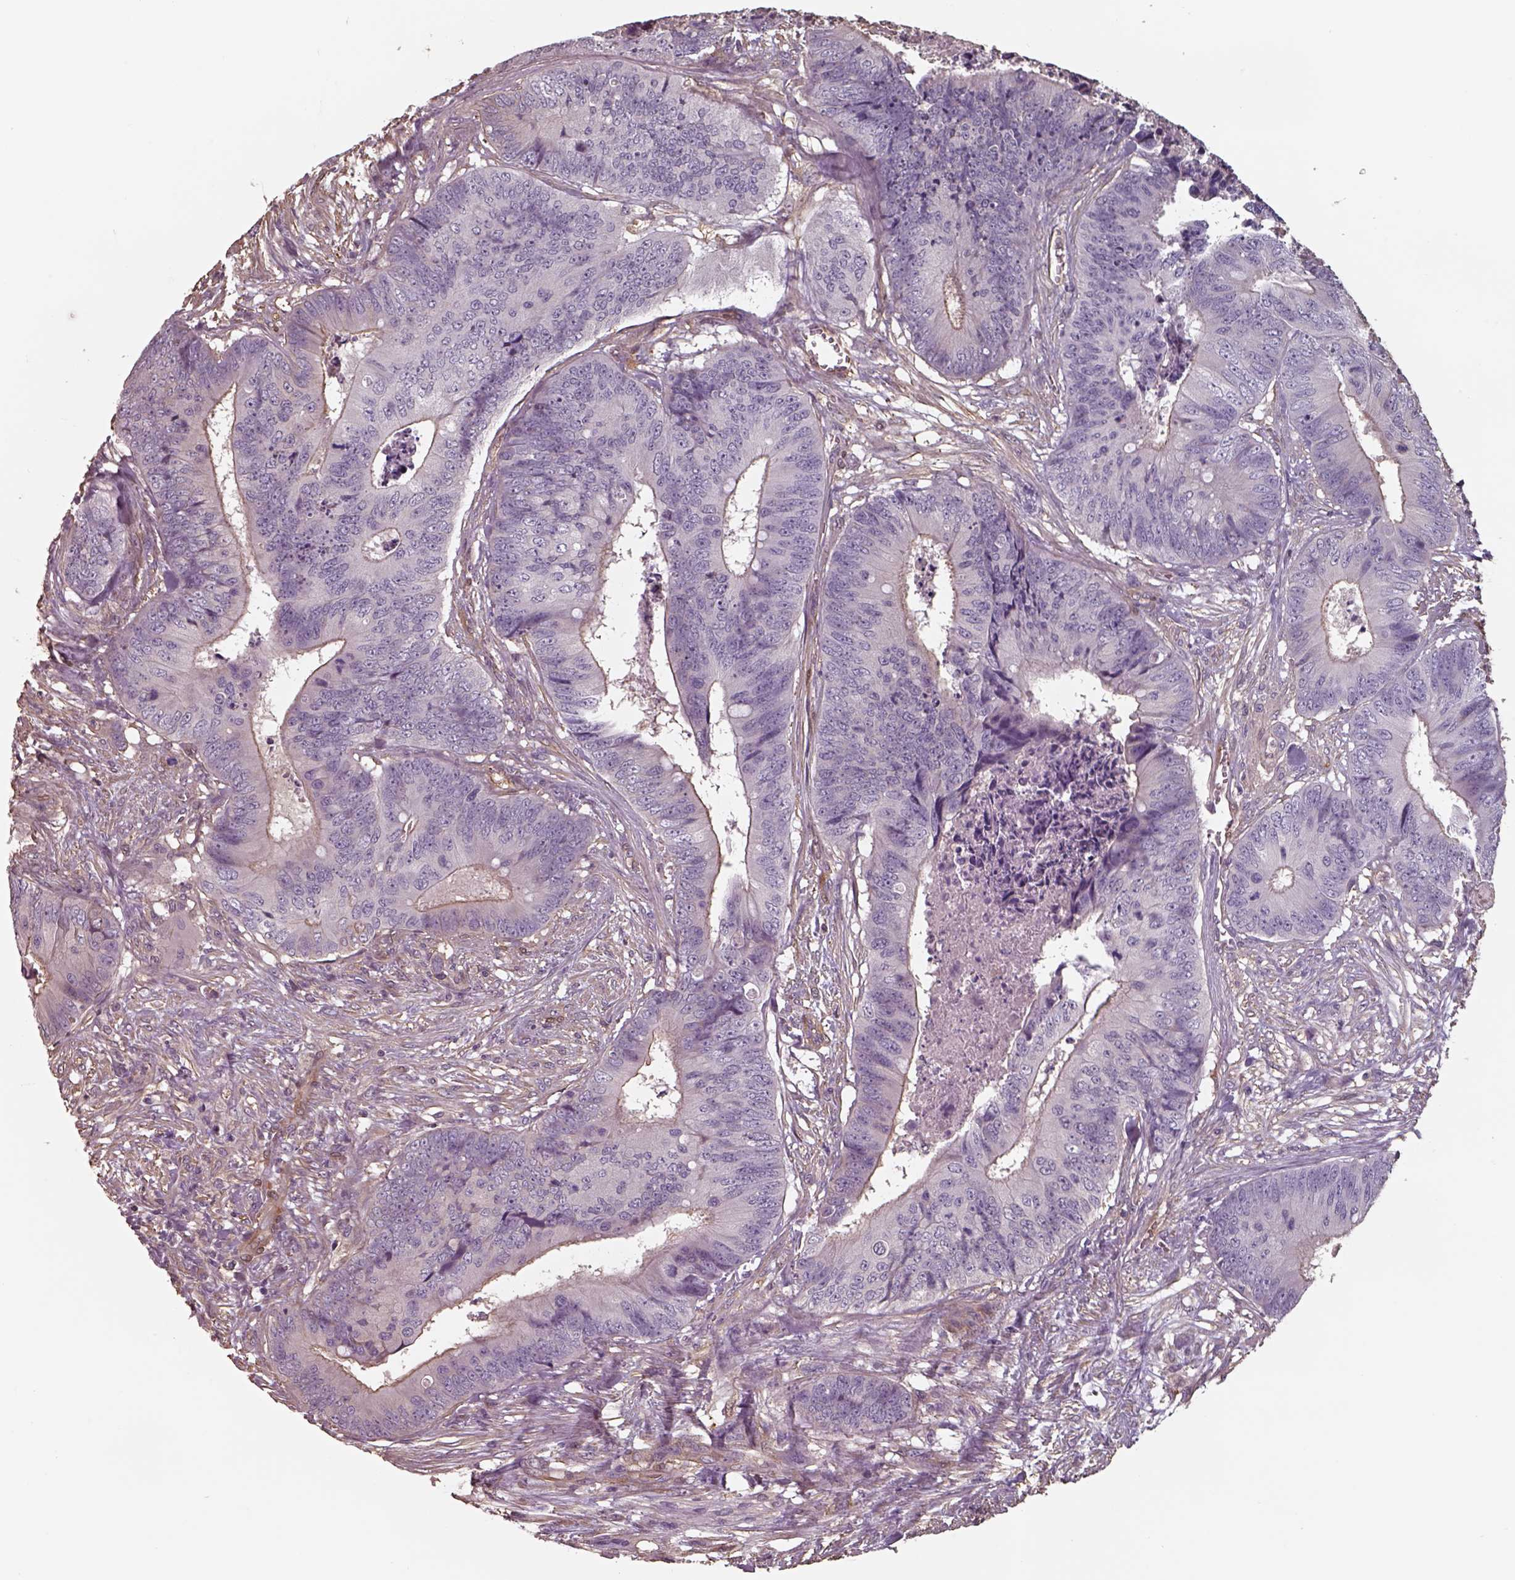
{"staining": {"intensity": "negative", "quantity": "none", "location": "none"}, "tissue": "colorectal cancer", "cell_type": "Tumor cells", "image_type": "cancer", "snomed": [{"axis": "morphology", "description": "Adenocarcinoma, NOS"}, {"axis": "topography", "description": "Colon"}], "caption": "An immunohistochemistry (IHC) micrograph of adenocarcinoma (colorectal) is shown. There is no staining in tumor cells of adenocarcinoma (colorectal).", "gene": "ISYNA1", "patient": {"sex": "male", "age": 84}}